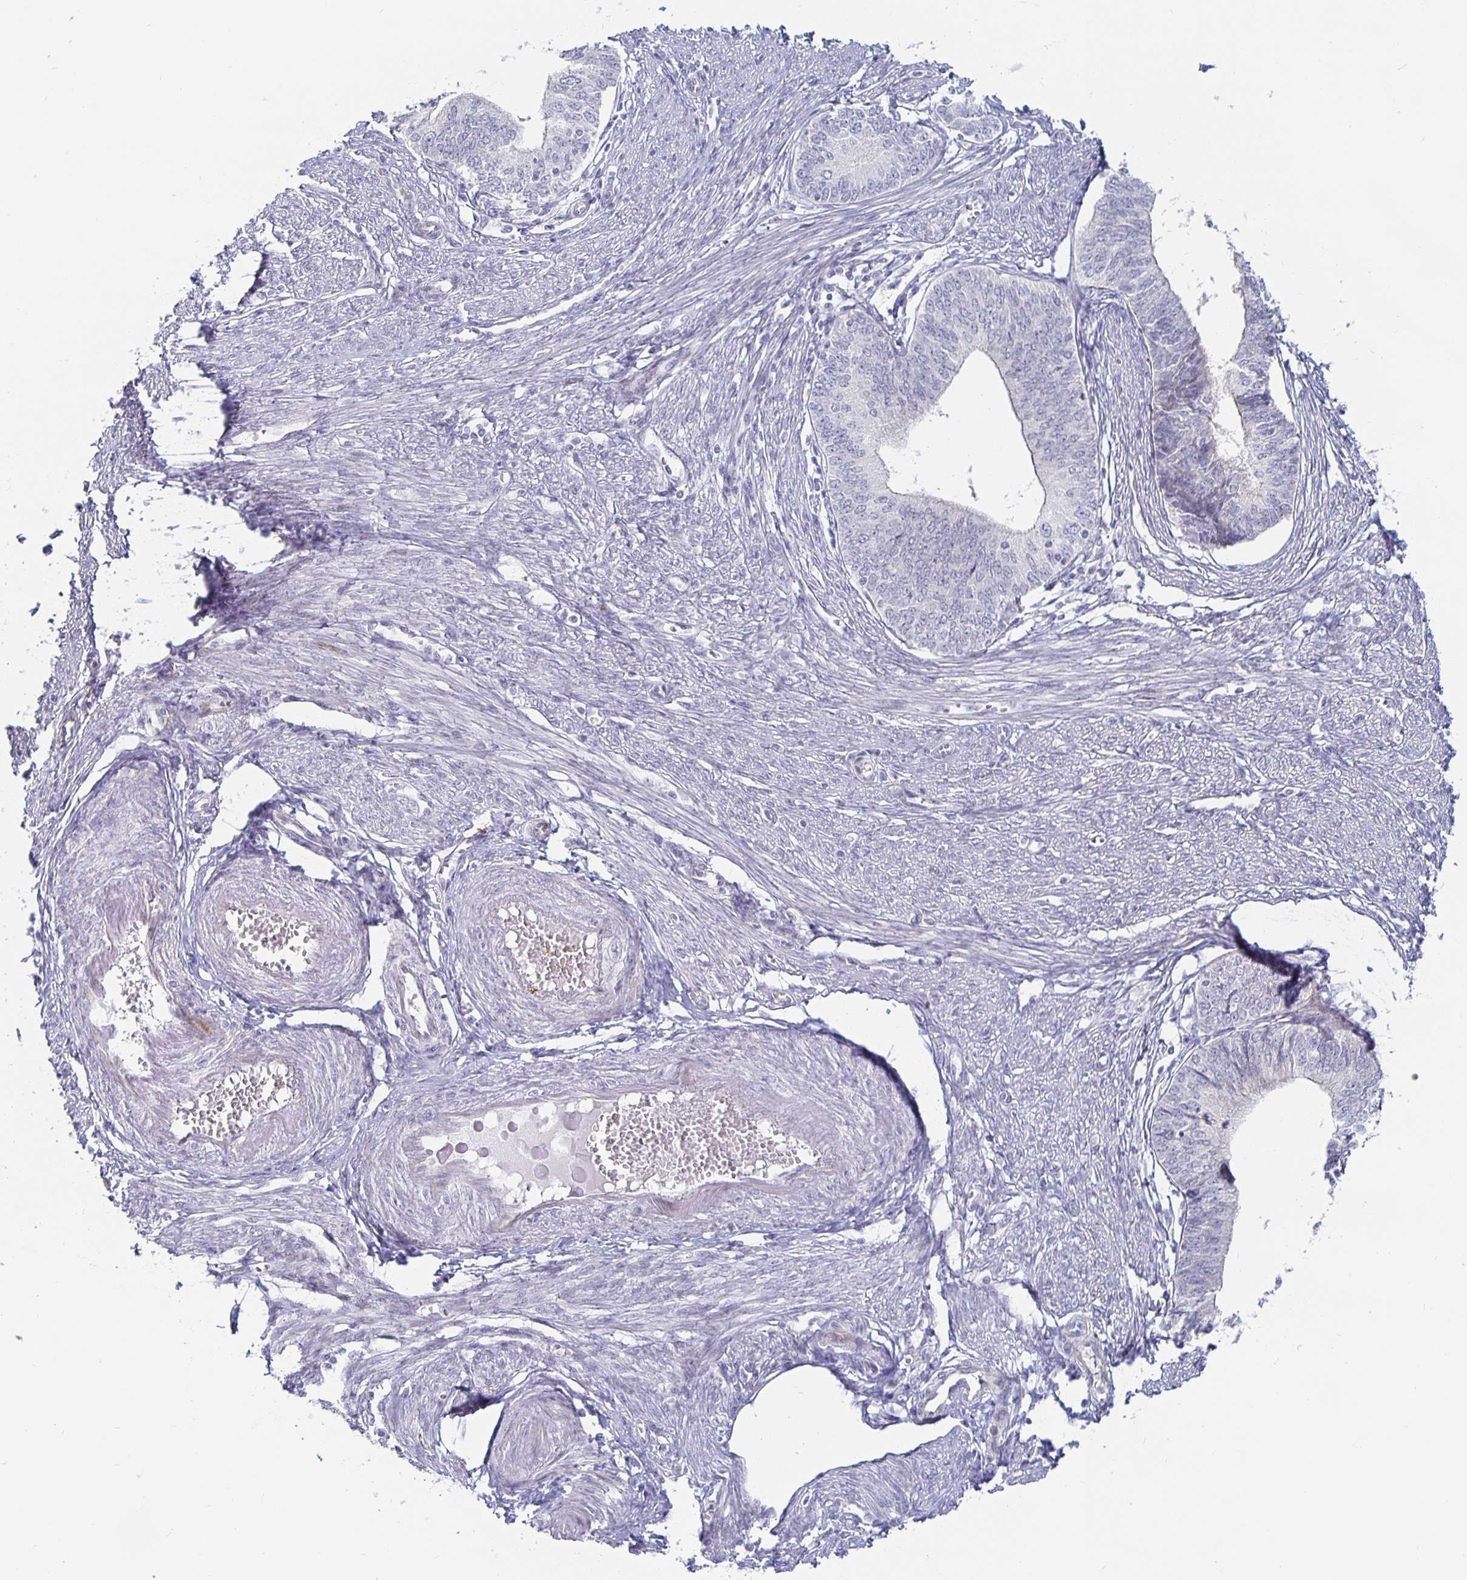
{"staining": {"intensity": "negative", "quantity": "none", "location": "none"}, "tissue": "endometrial cancer", "cell_type": "Tumor cells", "image_type": "cancer", "snomed": [{"axis": "morphology", "description": "Adenocarcinoma, NOS"}, {"axis": "topography", "description": "Endometrium"}], "caption": "The photomicrograph reveals no significant staining in tumor cells of adenocarcinoma (endometrial).", "gene": "S100G", "patient": {"sex": "female", "age": 68}}